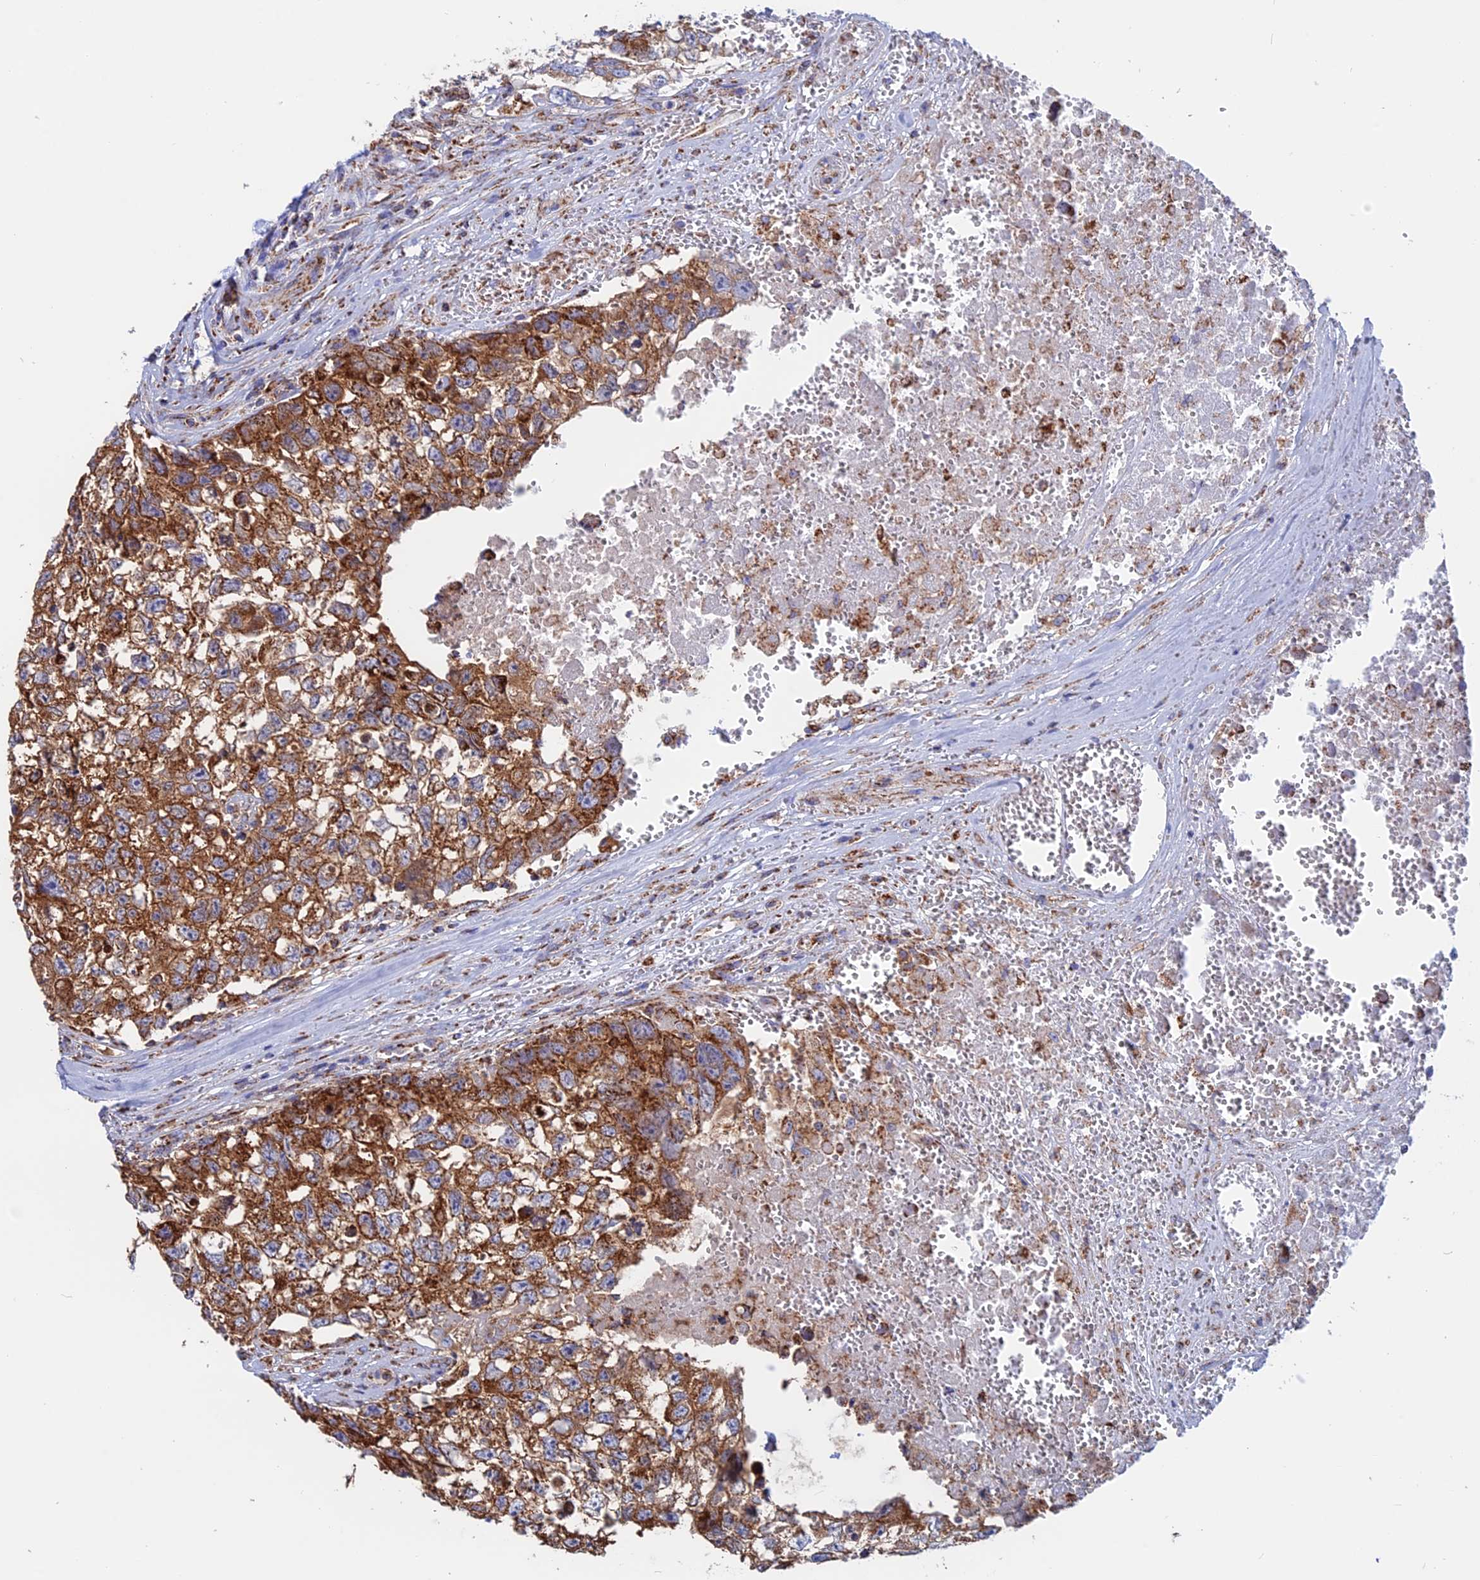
{"staining": {"intensity": "strong", "quantity": ">75%", "location": "cytoplasmic/membranous"}, "tissue": "testis cancer", "cell_type": "Tumor cells", "image_type": "cancer", "snomed": [{"axis": "morphology", "description": "Seminoma, NOS"}, {"axis": "morphology", "description": "Carcinoma, Embryonal, NOS"}, {"axis": "topography", "description": "Testis"}], "caption": "Strong cytoplasmic/membranous expression is appreciated in approximately >75% of tumor cells in testis seminoma.", "gene": "WDR83", "patient": {"sex": "male", "age": 29}}